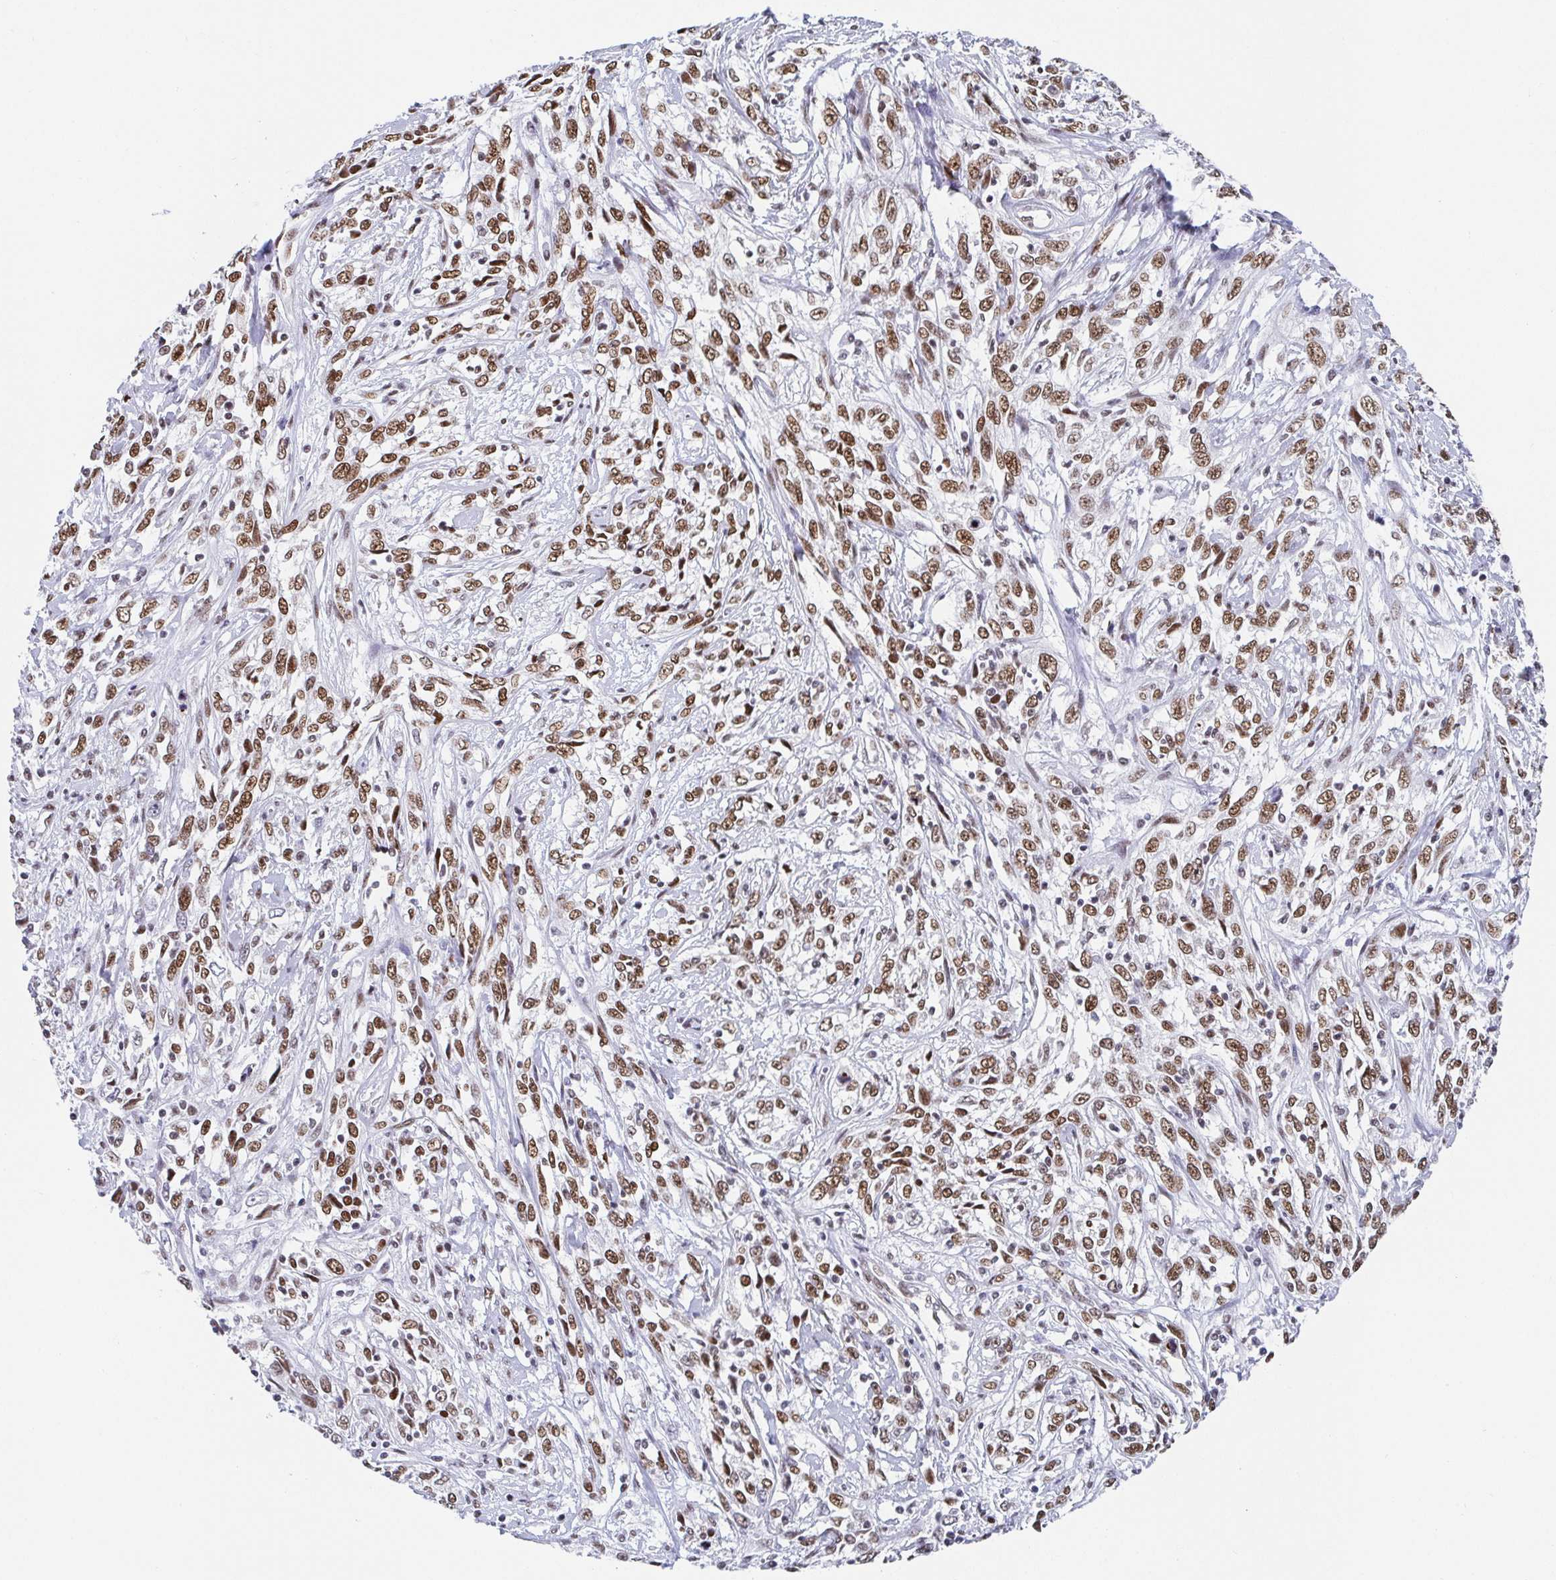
{"staining": {"intensity": "moderate", "quantity": ">75%", "location": "nuclear"}, "tissue": "cervical cancer", "cell_type": "Tumor cells", "image_type": "cancer", "snomed": [{"axis": "morphology", "description": "Adenocarcinoma, NOS"}, {"axis": "topography", "description": "Cervix"}], "caption": "The image demonstrates staining of cervical cancer, revealing moderate nuclear protein expression (brown color) within tumor cells.", "gene": "SLC7A10", "patient": {"sex": "female", "age": 40}}